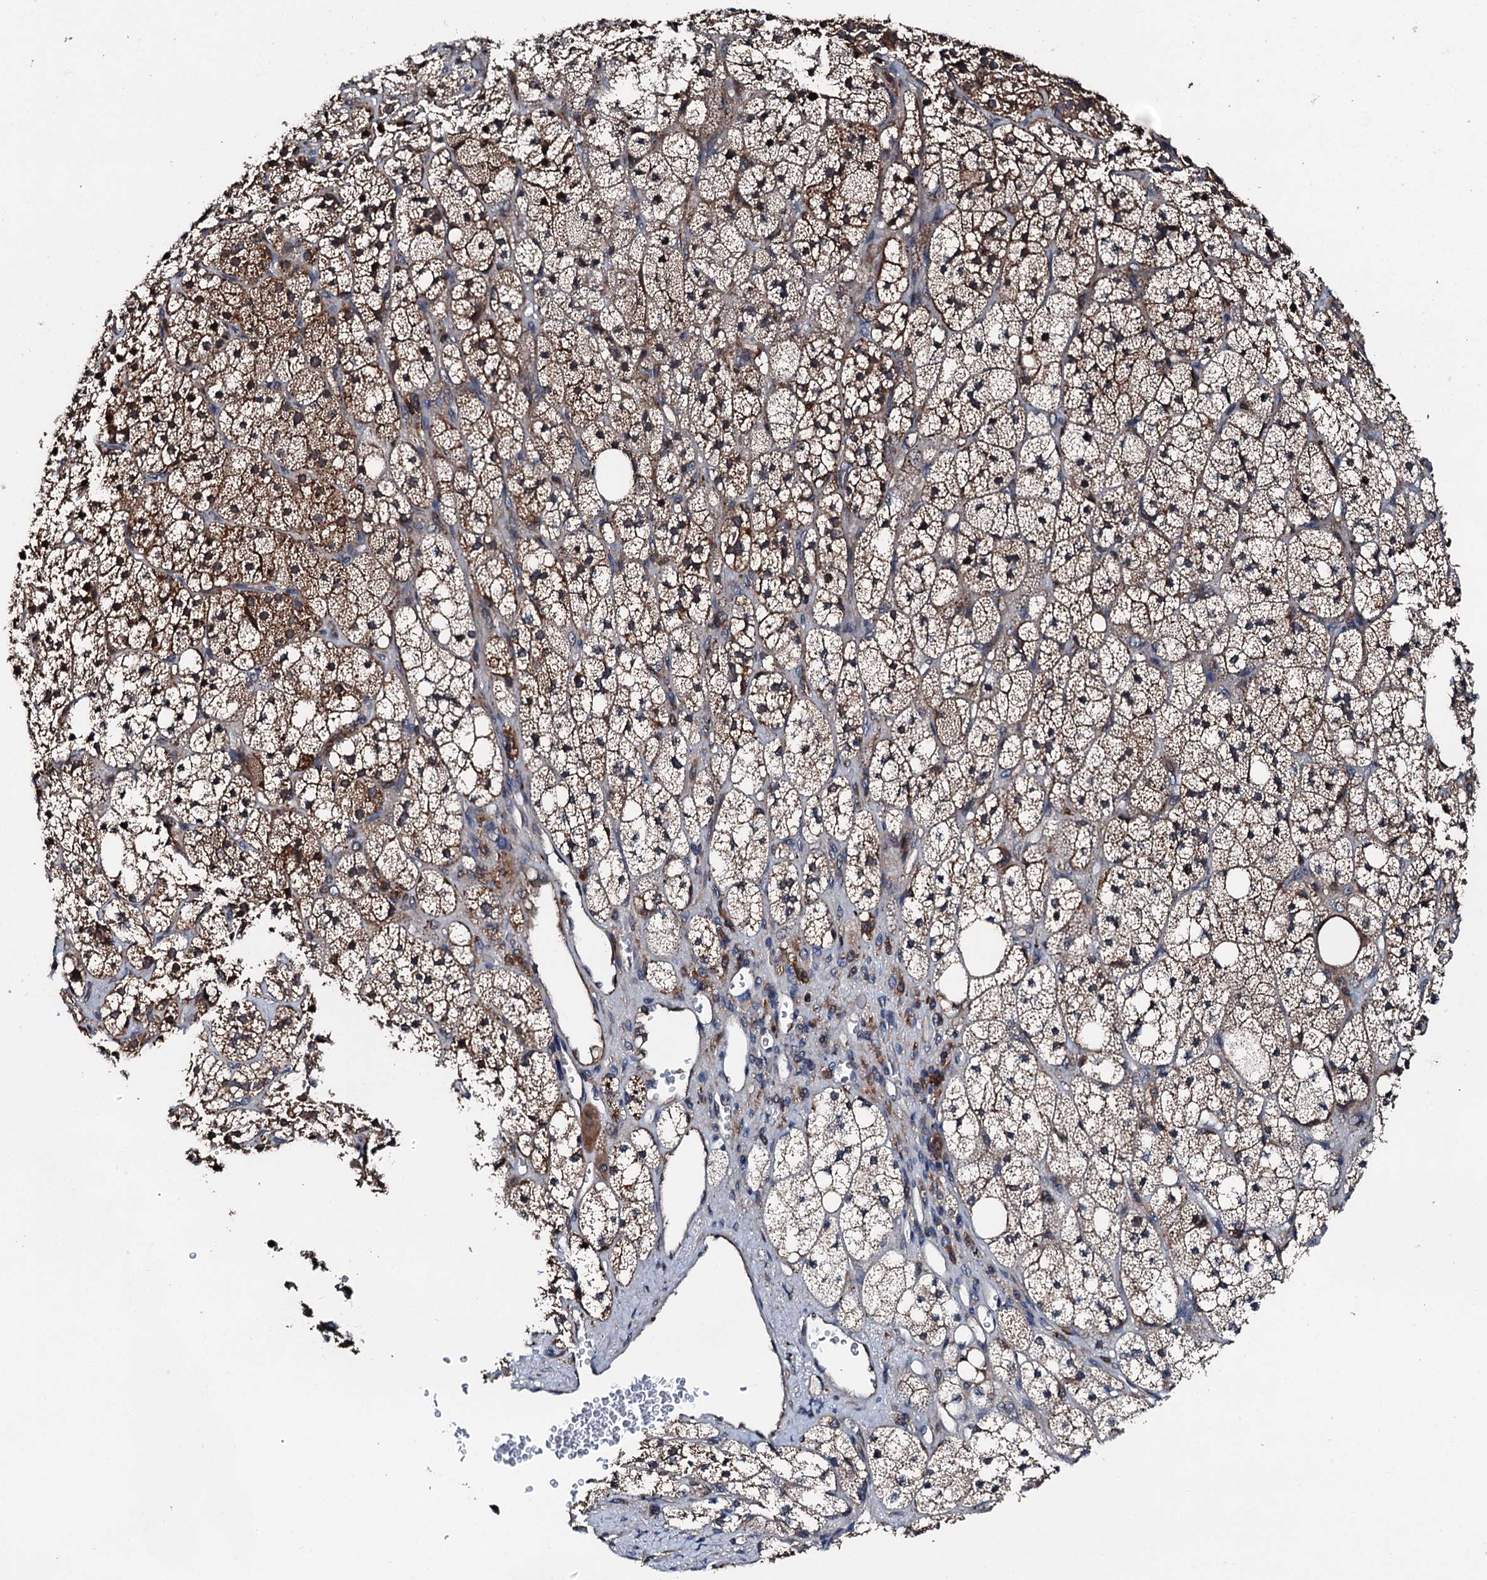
{"staining": {"intensity": "moderate", "quantity": "25%-75%", "location": "cytoplasmic/membranous"}, "tissue": "adrenal gland", "cell_type": "Glandular cells", "image_type": "normal", "snomed": [{"axis": "morphology", "description": "Normal tissue, NOS"}, {"axis": "topography", "description": "Adrenal gland"}], "caption": "Adrenal gland was stained to show a protein in brown. There is medium levels of moderate cytoplasmic/membranous expression in about 25%-75% of glandular cells. (Stains: DAB in brown, nuclei in blue, Microscopy: brightfield microscopy at high magnification).", "gene": "FGD4", "patient": {"sex": "male", "age": 61}}